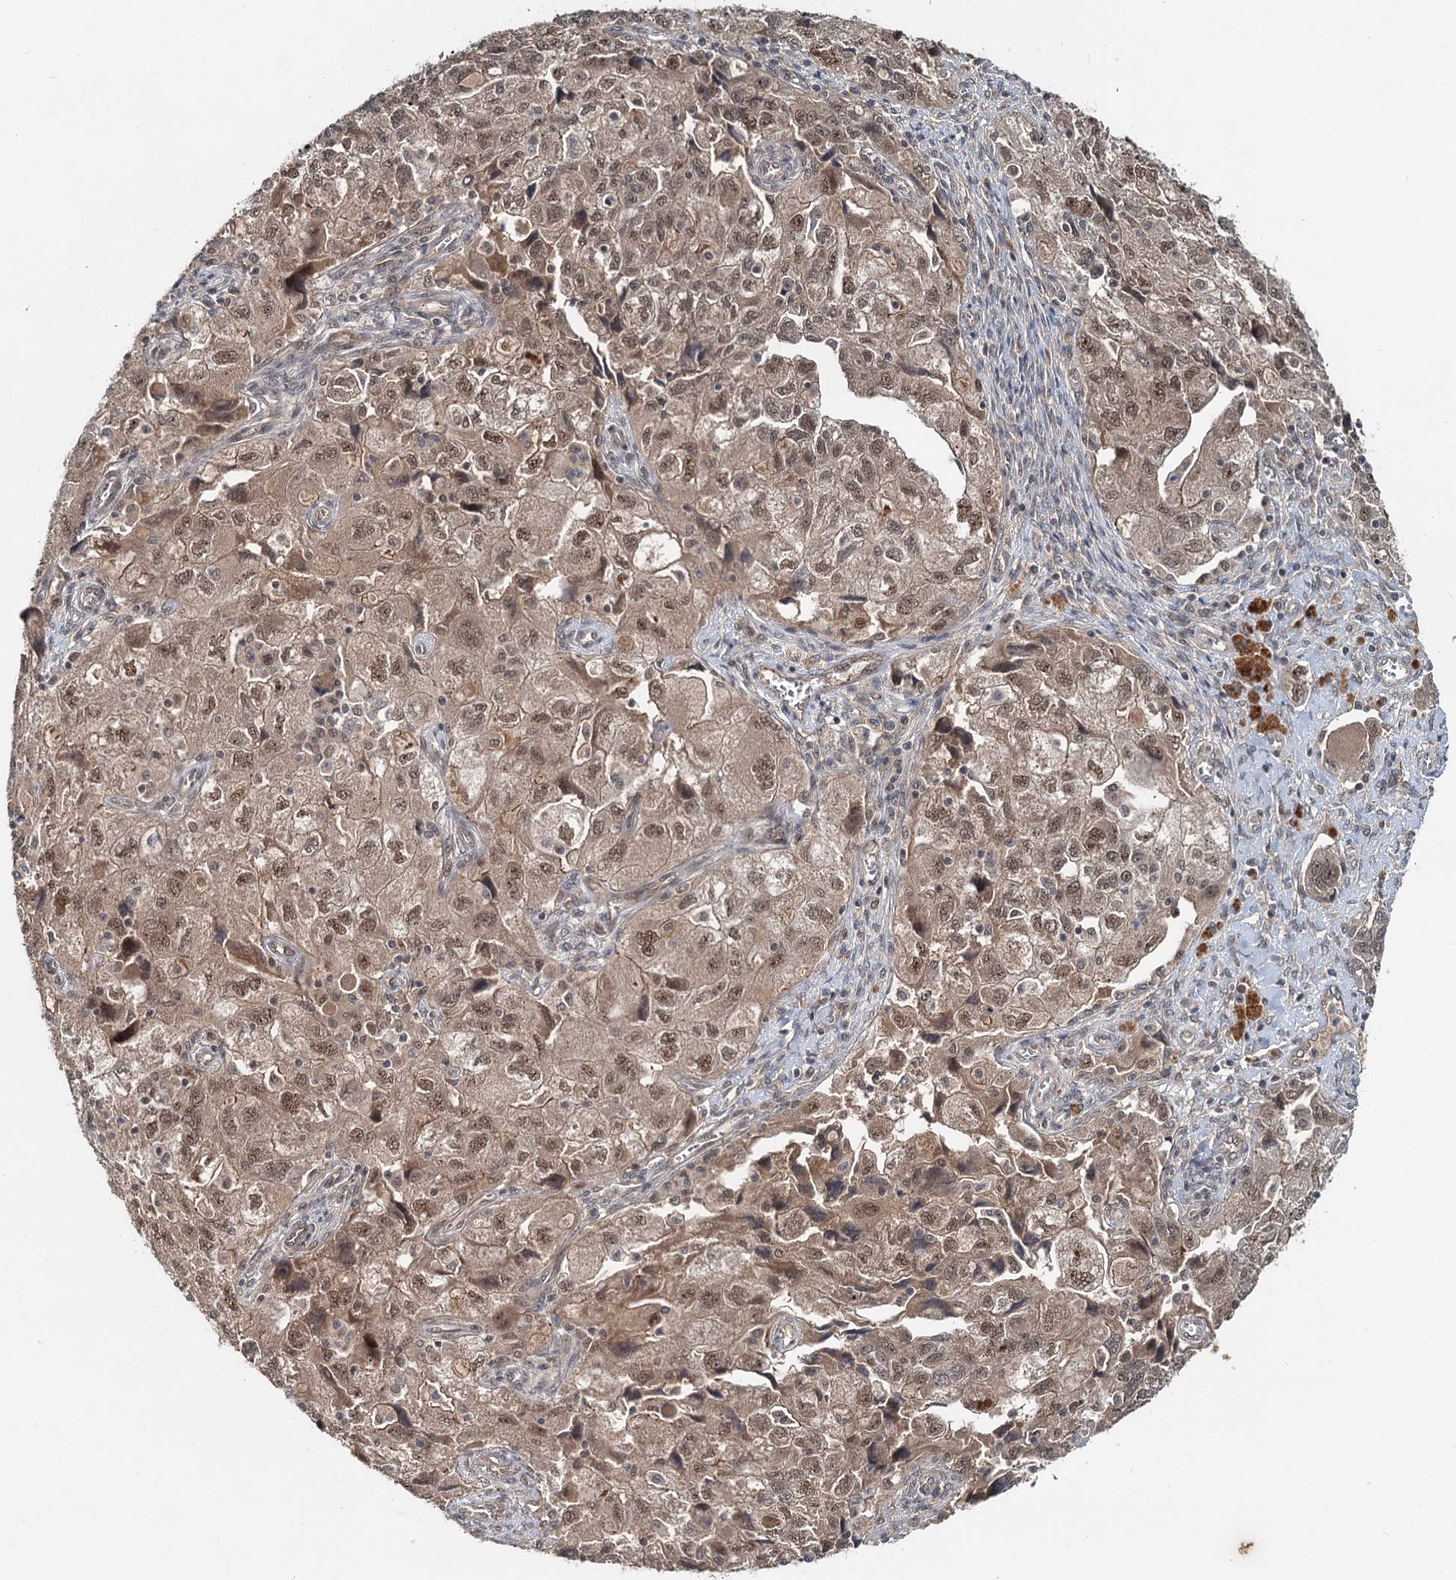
{"staining": {"intensity": "moderate", "quantity": ">75%", "location": "cytoplasmic/membranous,nuclear"}, "tissue": "ovarian cancer", "cell_type": "Tumor cells", "image_type": "cancer", "snomed": [{"axis": "morphology", "description": "Carcinoma, NOS"}, {"axis": "morphology", "description": "Cystadenocarcinoma, serous, NOS"}, {"axis": "topography", "description": "Ovary"}], "caption": "Moderate cytoplasmic/membranous and nuclear protein staining is identified in approximately >75% of tumor cells in ovarian cancer.", "gene": "RITA1", "patient": {"sex": "female", "age": 69}}